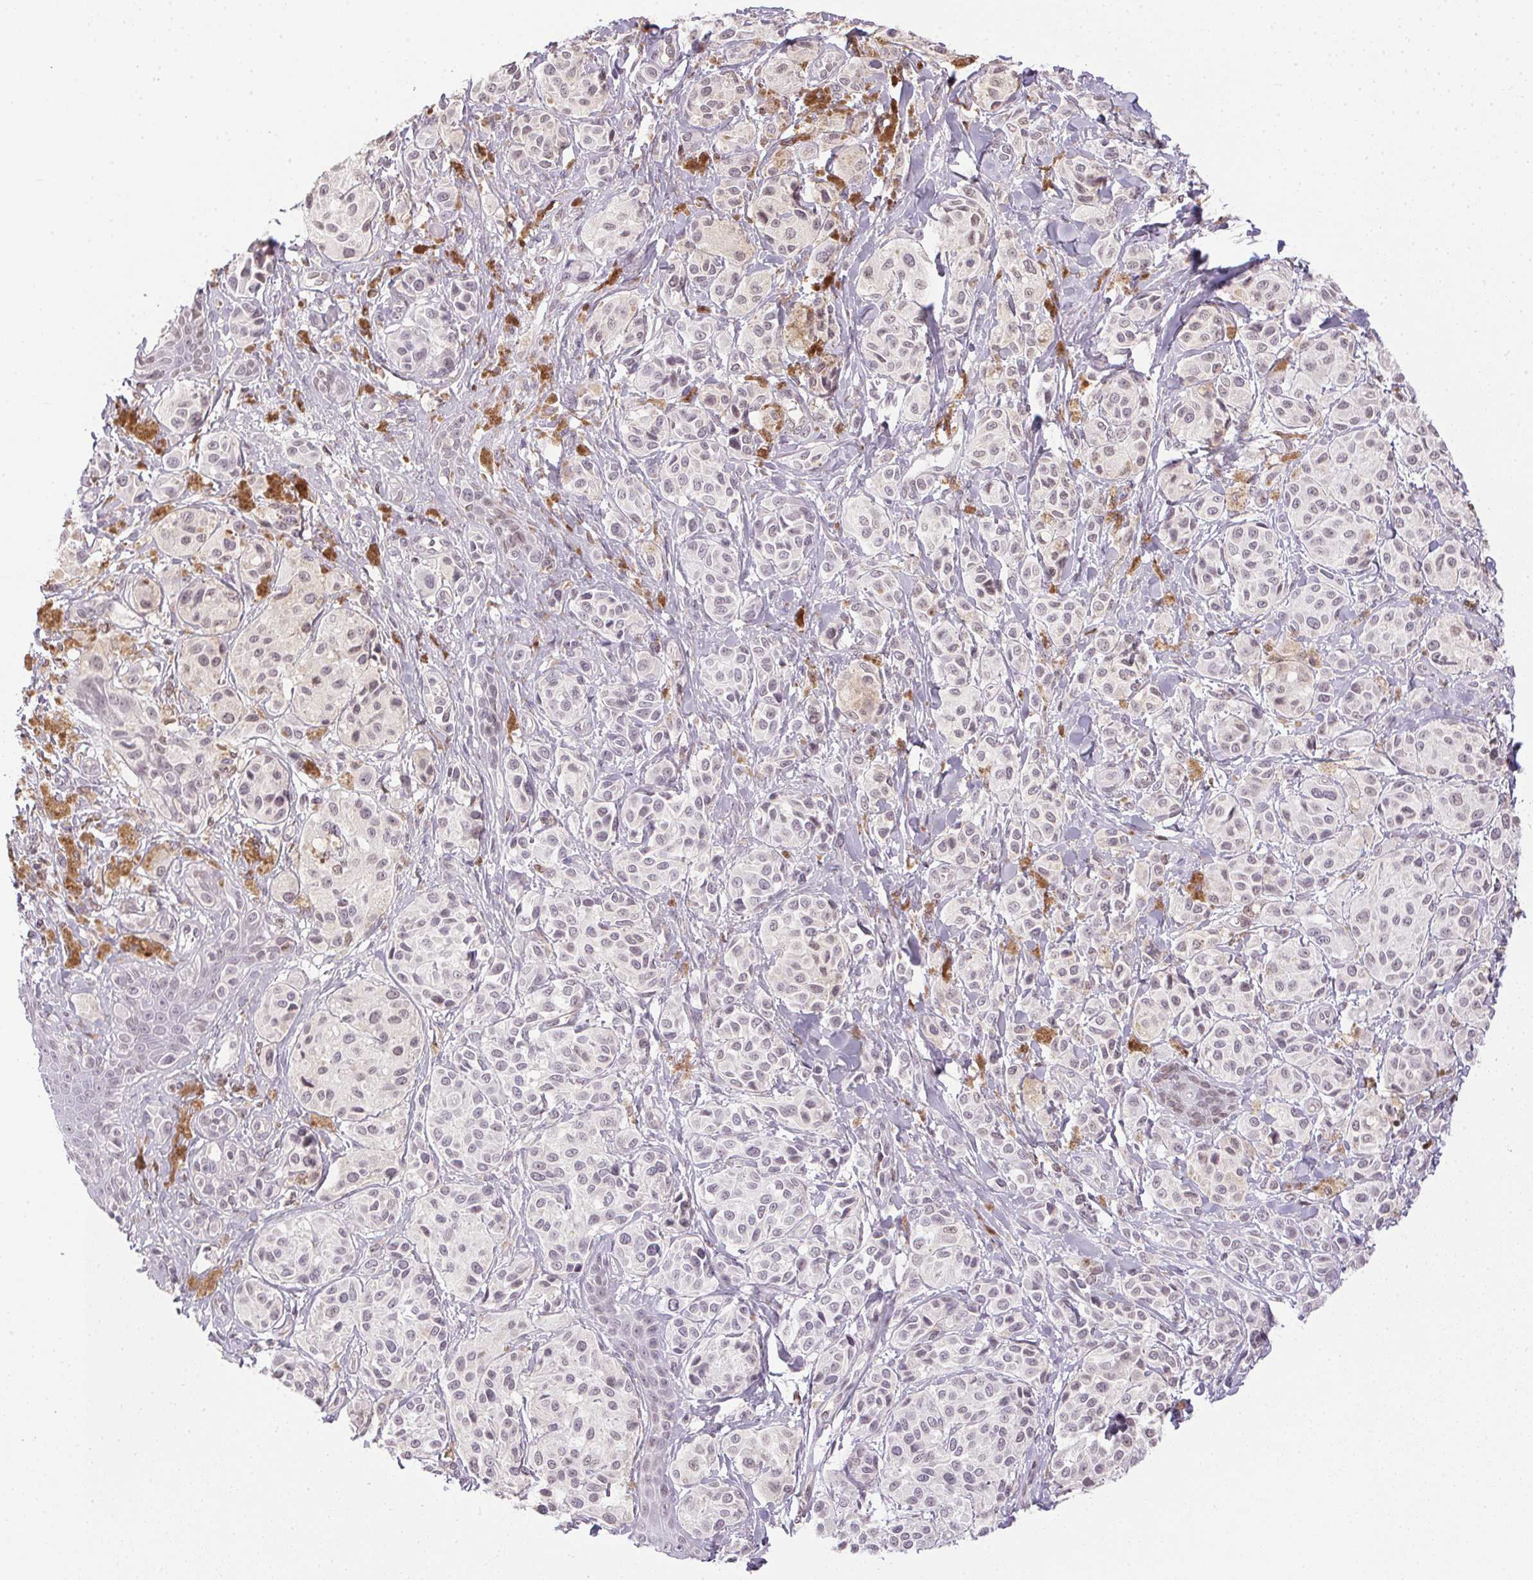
{"staining": {"intensity": "negative", "quantity": "none", "location": "none"}, "tissue": "melanoma", "cell_type": "Tumor cells", "image_type": "cancer", "snomed": [{"axis": "morphology", "description": "Malignant melanoma, NOS"}, {"axis": "topography", "description": "Skin"}], "caption": "Immunohistochemistry histopathology image of human malignant melanoma stained for a protein (brown), which reveals no positivity in tumor cells.", "gene": "PRL", "patient": {"sex": "female", "age": 80}}